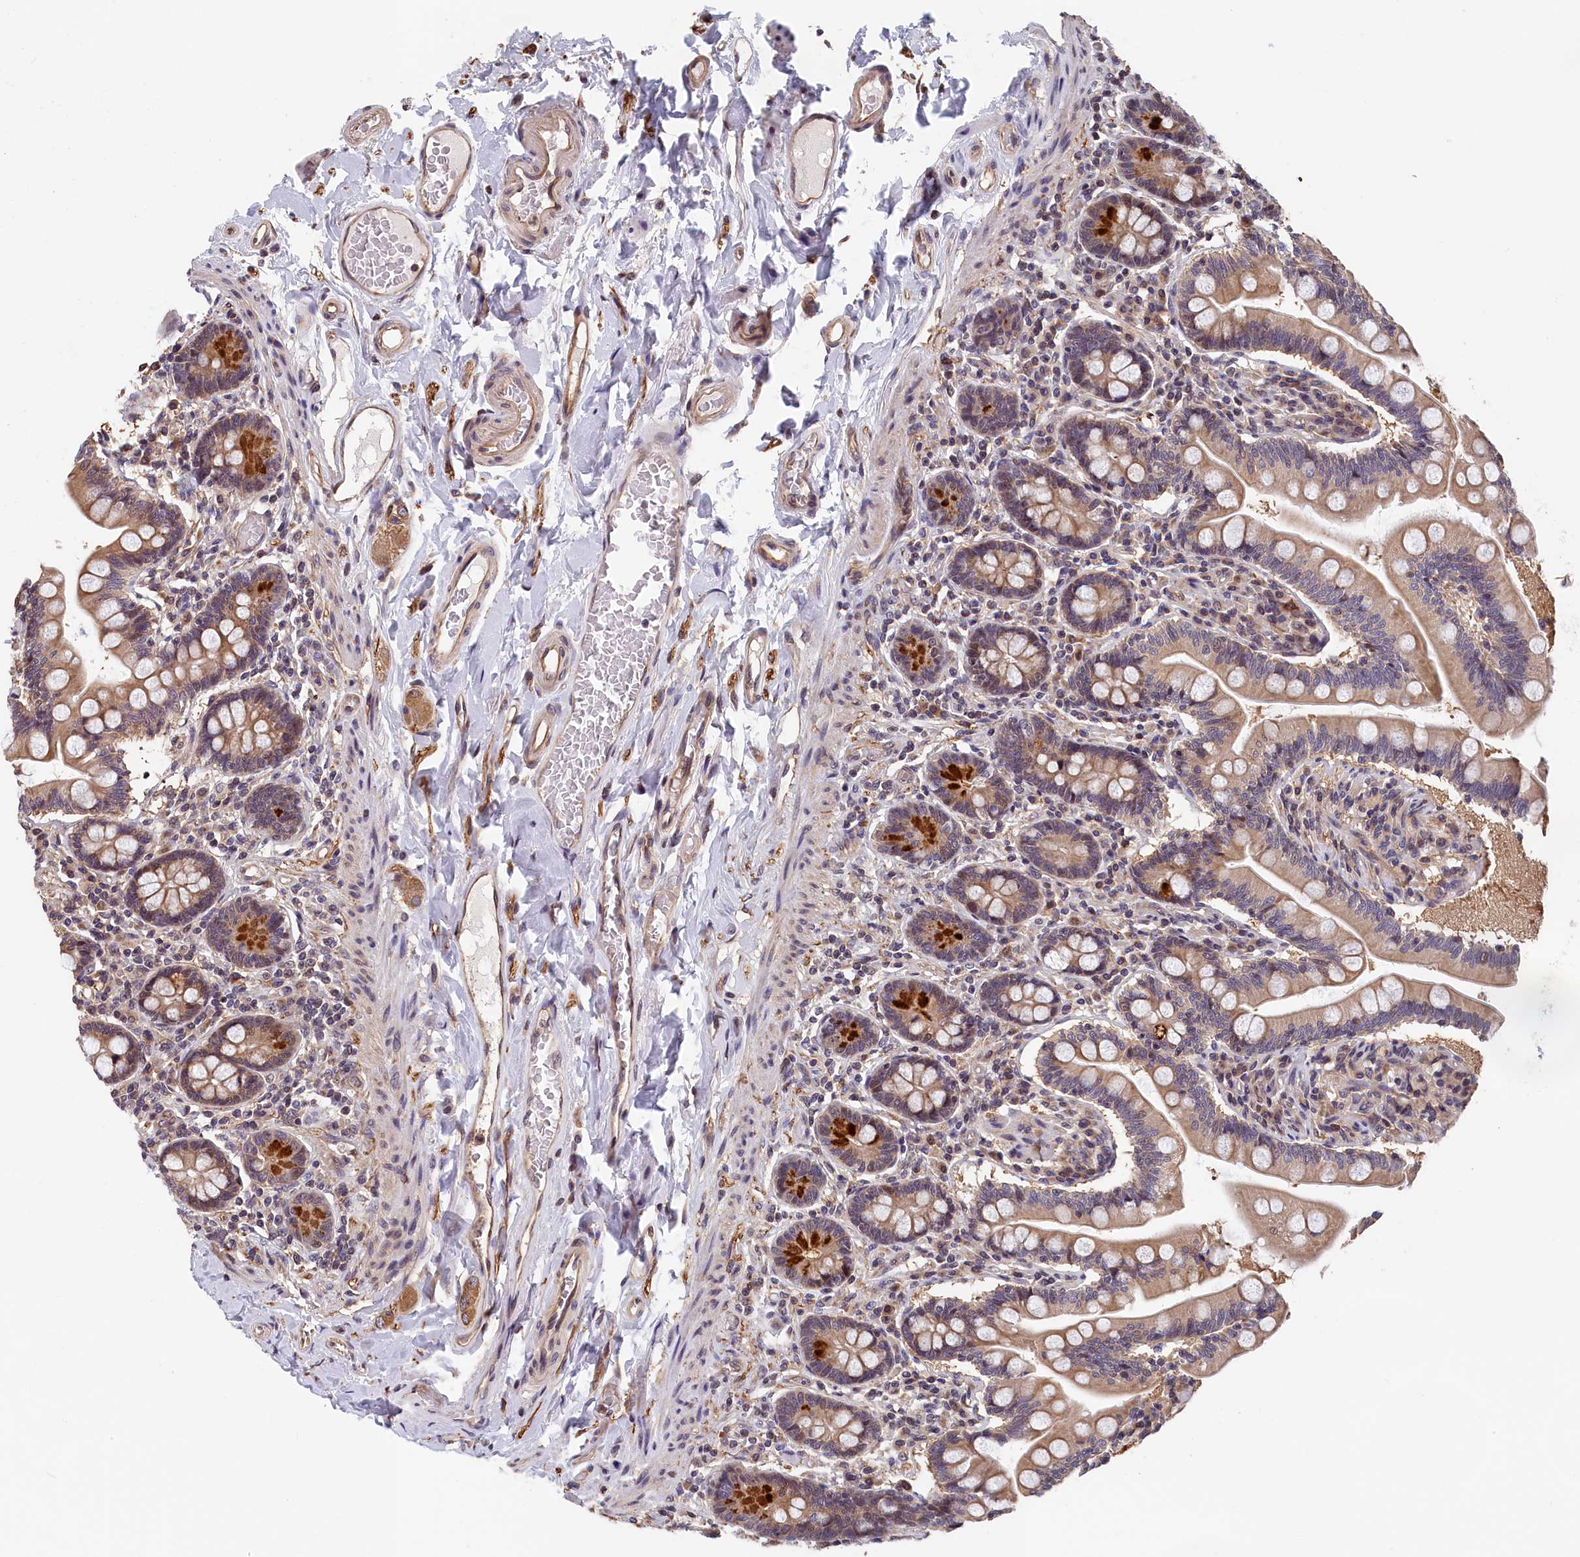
{"staining": {"intensity": "moderate", "quantity": ">75%", "location": "cytoplasmic/membranous"}, "tissue": "small intestine", "cell_type": "Glandular cells", "image_type": "normal", "snomed": [{"axis": "morphology", "description": "Normal tissue, NOS"}, {"axis": "topography", "description": "Small intestine"}], "caption": "Small intestine stained for a protein (brown) demonstrates moderate cytoplasmic/membranous positive positivity in about >75% of glandular cells.", "gene": "TMEM116", "patient": {"sex": "female", "age": 64}}